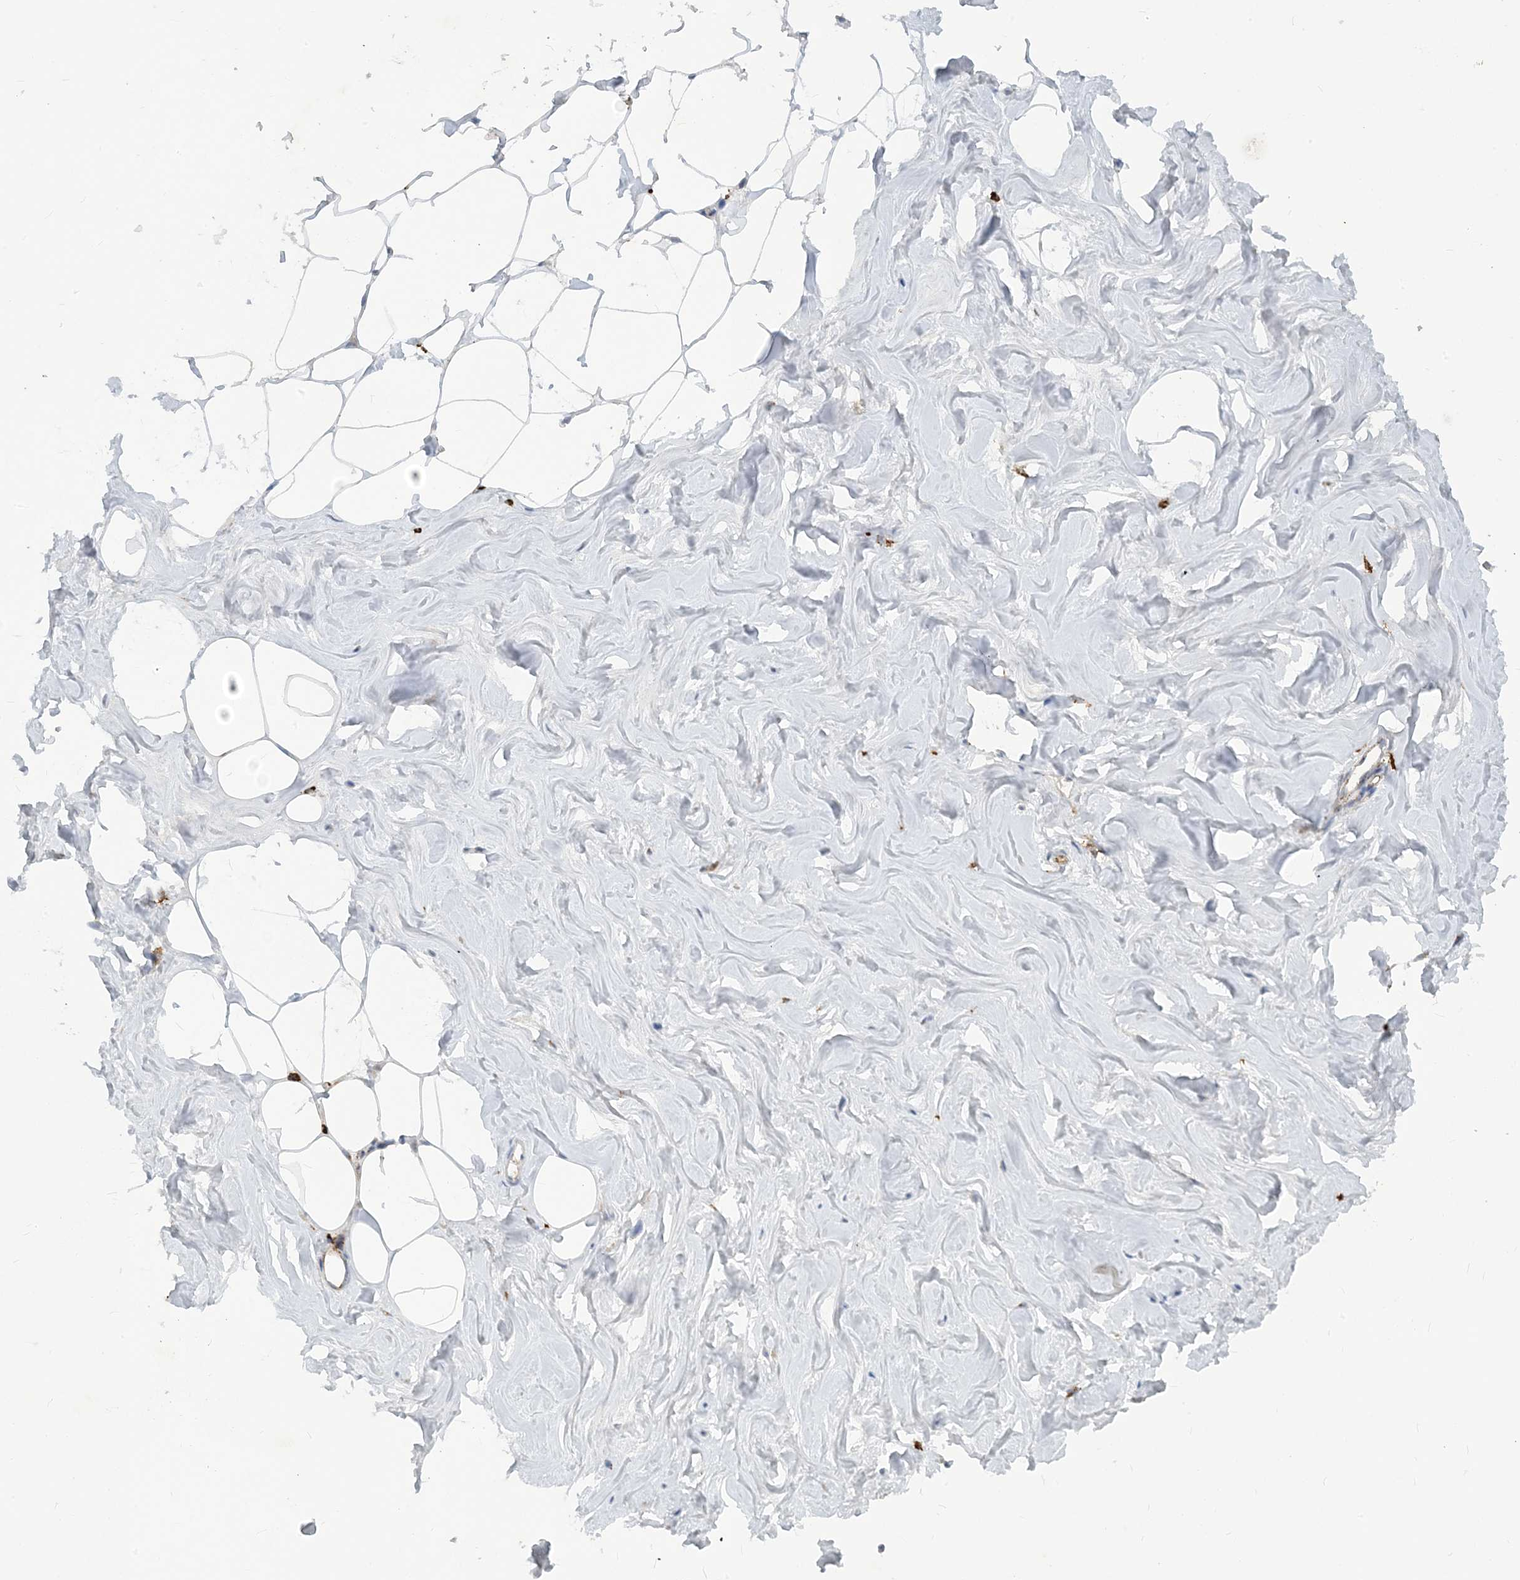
{"staining": {"intensity": "negative", "quantity": "none", "location": "none"}, "tissue": "adipose tissue", "cell_type": "Adipocytes", "image_type": "normal", "snomed": [{"axis": "morphology", "description": "Normal tissue, NOS"}, {"axis": "morphology", "description": "Fibrosis, NOS"}, {"axis": "topography", "description": "Breast"}, {"axis": "topography", "description": "Adipose tissue"}], "caption": "Unremarkable adipose tissue was stained to show a protein in brown. There is no significant positivity in adipocytes. Nuclei are stained in blue.", "gene": "PEAR1", "patient": {"sex": "female", "age": 39}}